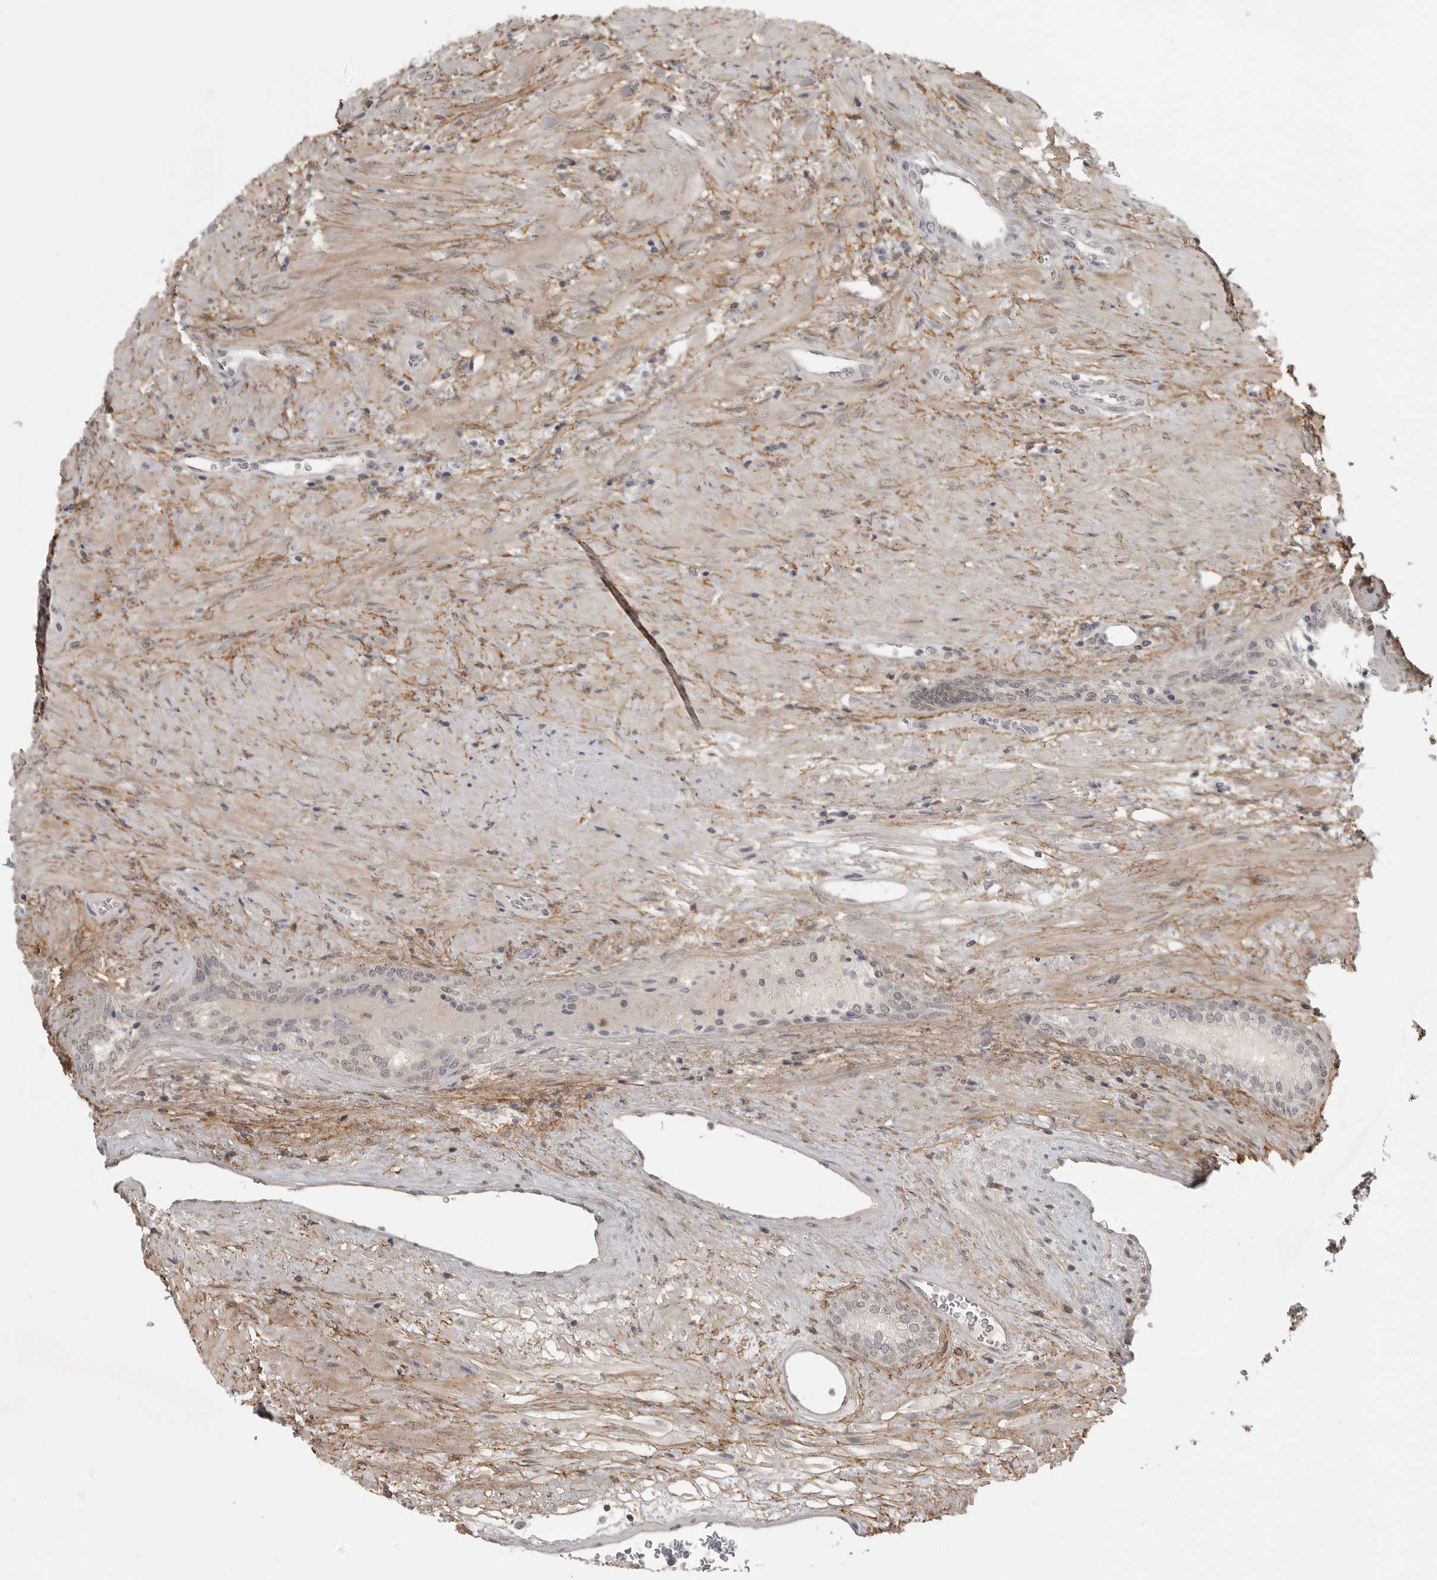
{"staining": {"intensity": "weak", "quantity": ">75%", "location": "nuclear"}, "tissue": "prostate", "cell_type": "Glandular cells", "image_type": "normal", "snomed": [{"axis": "morphology", "description": "Normal tissue, NOS"}, {"axis": "topography", "description": "Prostate"}], "caption": "Immunohistochemistry photomicrograph of unremarkable prostate stained for a protein (brown), which demonstrates low levels of weak nuclear positivity in about >75% of glandular cells.", "gene": "UROD", "patient": {"sex": "male", "age": 76}}